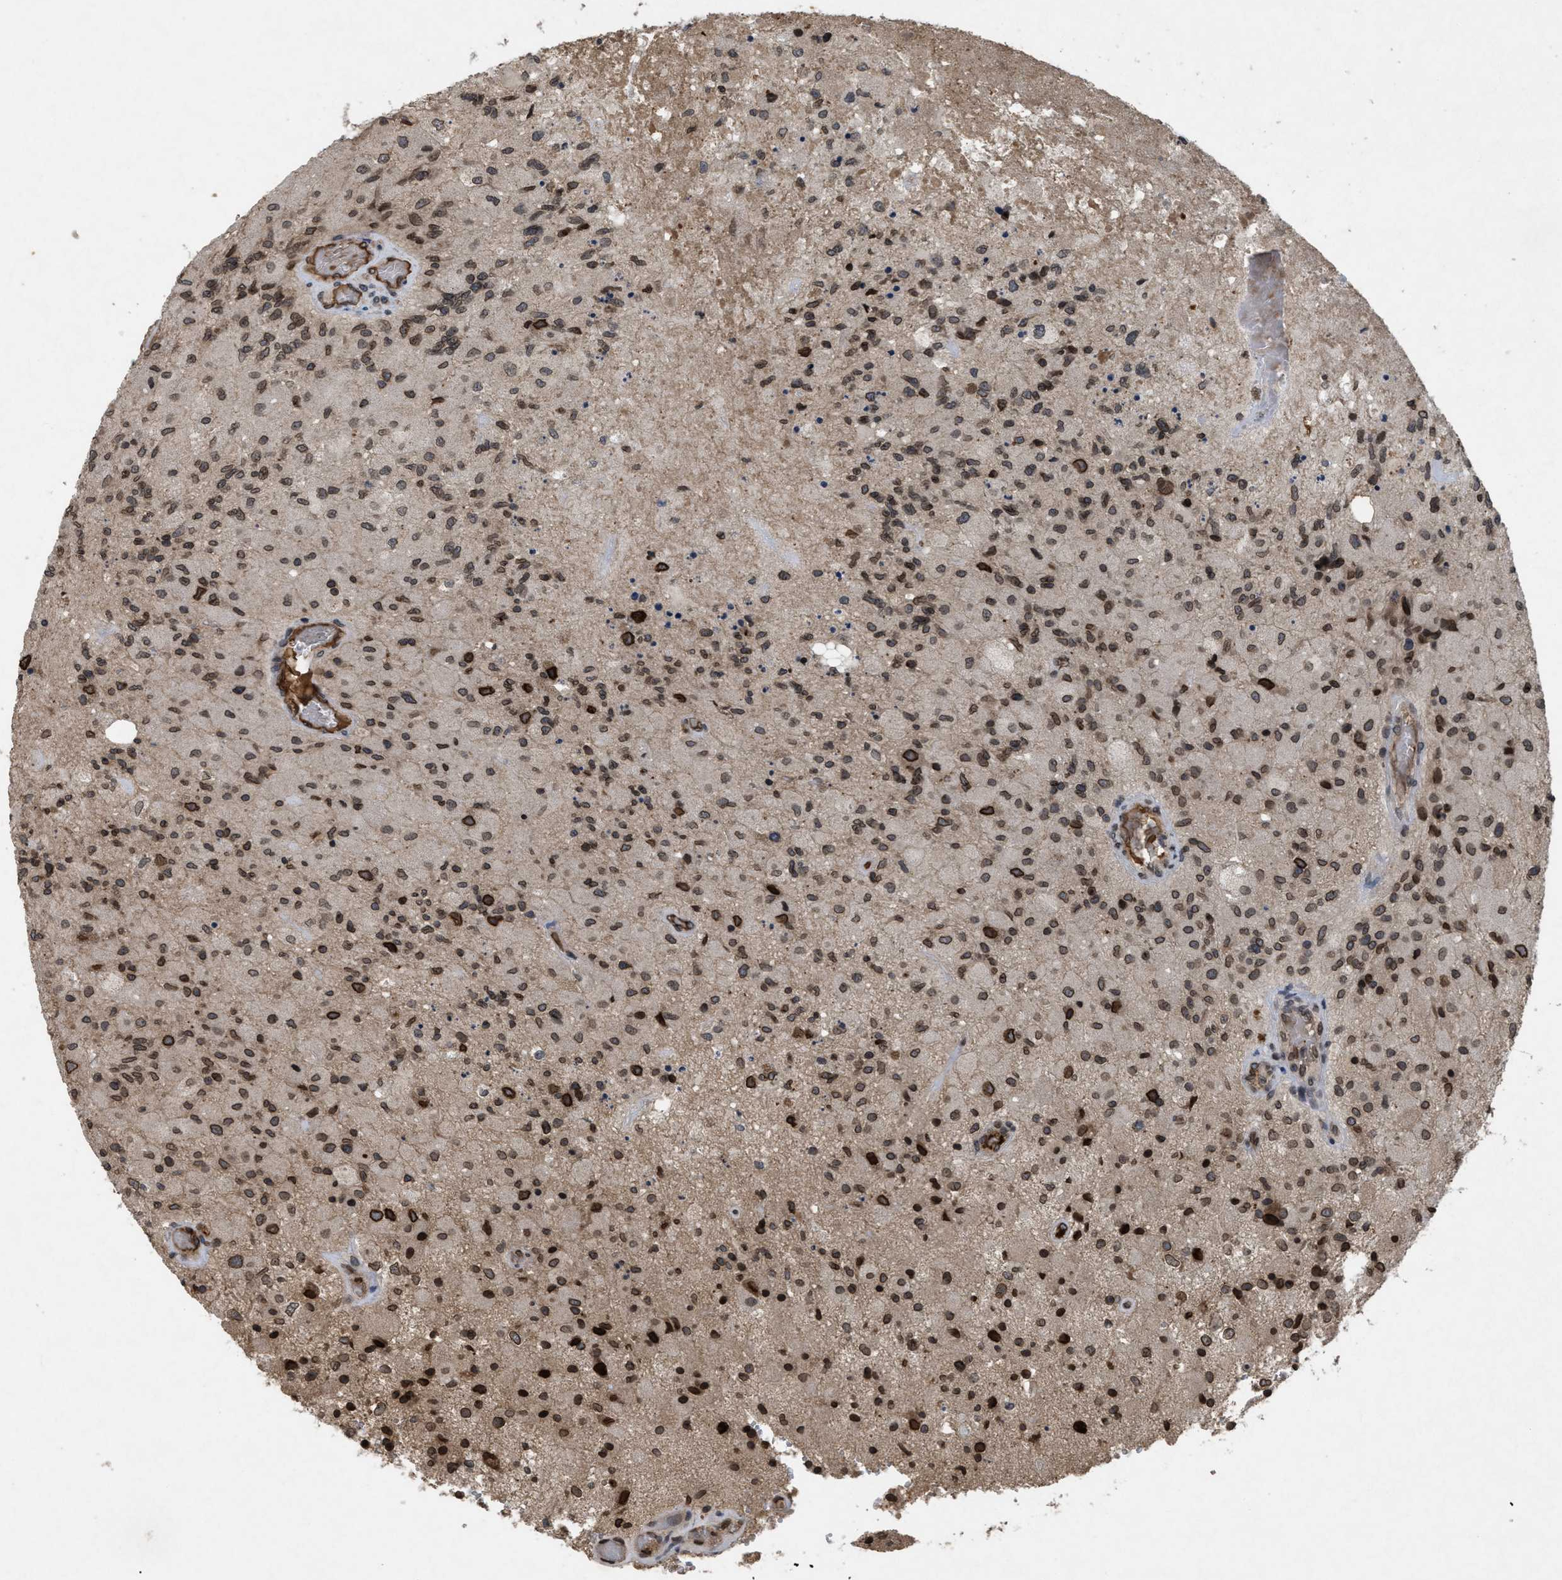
{"staining": {"intensity": "moderate", "quantity": ">75%", "location": "cytoplasmic/membranous,nuclear"}, "tissue": "glioma", "cell_type": "Tumor cells", "image_type": "cancer", "snomed": [{"axis": "morphology", "description": "Normal tissue, NOS"}, {"axis": "morphology", "description": "Glioma, malignant, High grade"}, {"axis": "topography", "description": "Cerebral cortex"}], "caption": "A medium amount of moderate cytoplasmic/membranous and nuclear staining is present in about >75% of tumor cells in malignant glioma (high-grade) tissue.", "gene": "CRY1", "patient": {"sex": "male", "age": 77}}